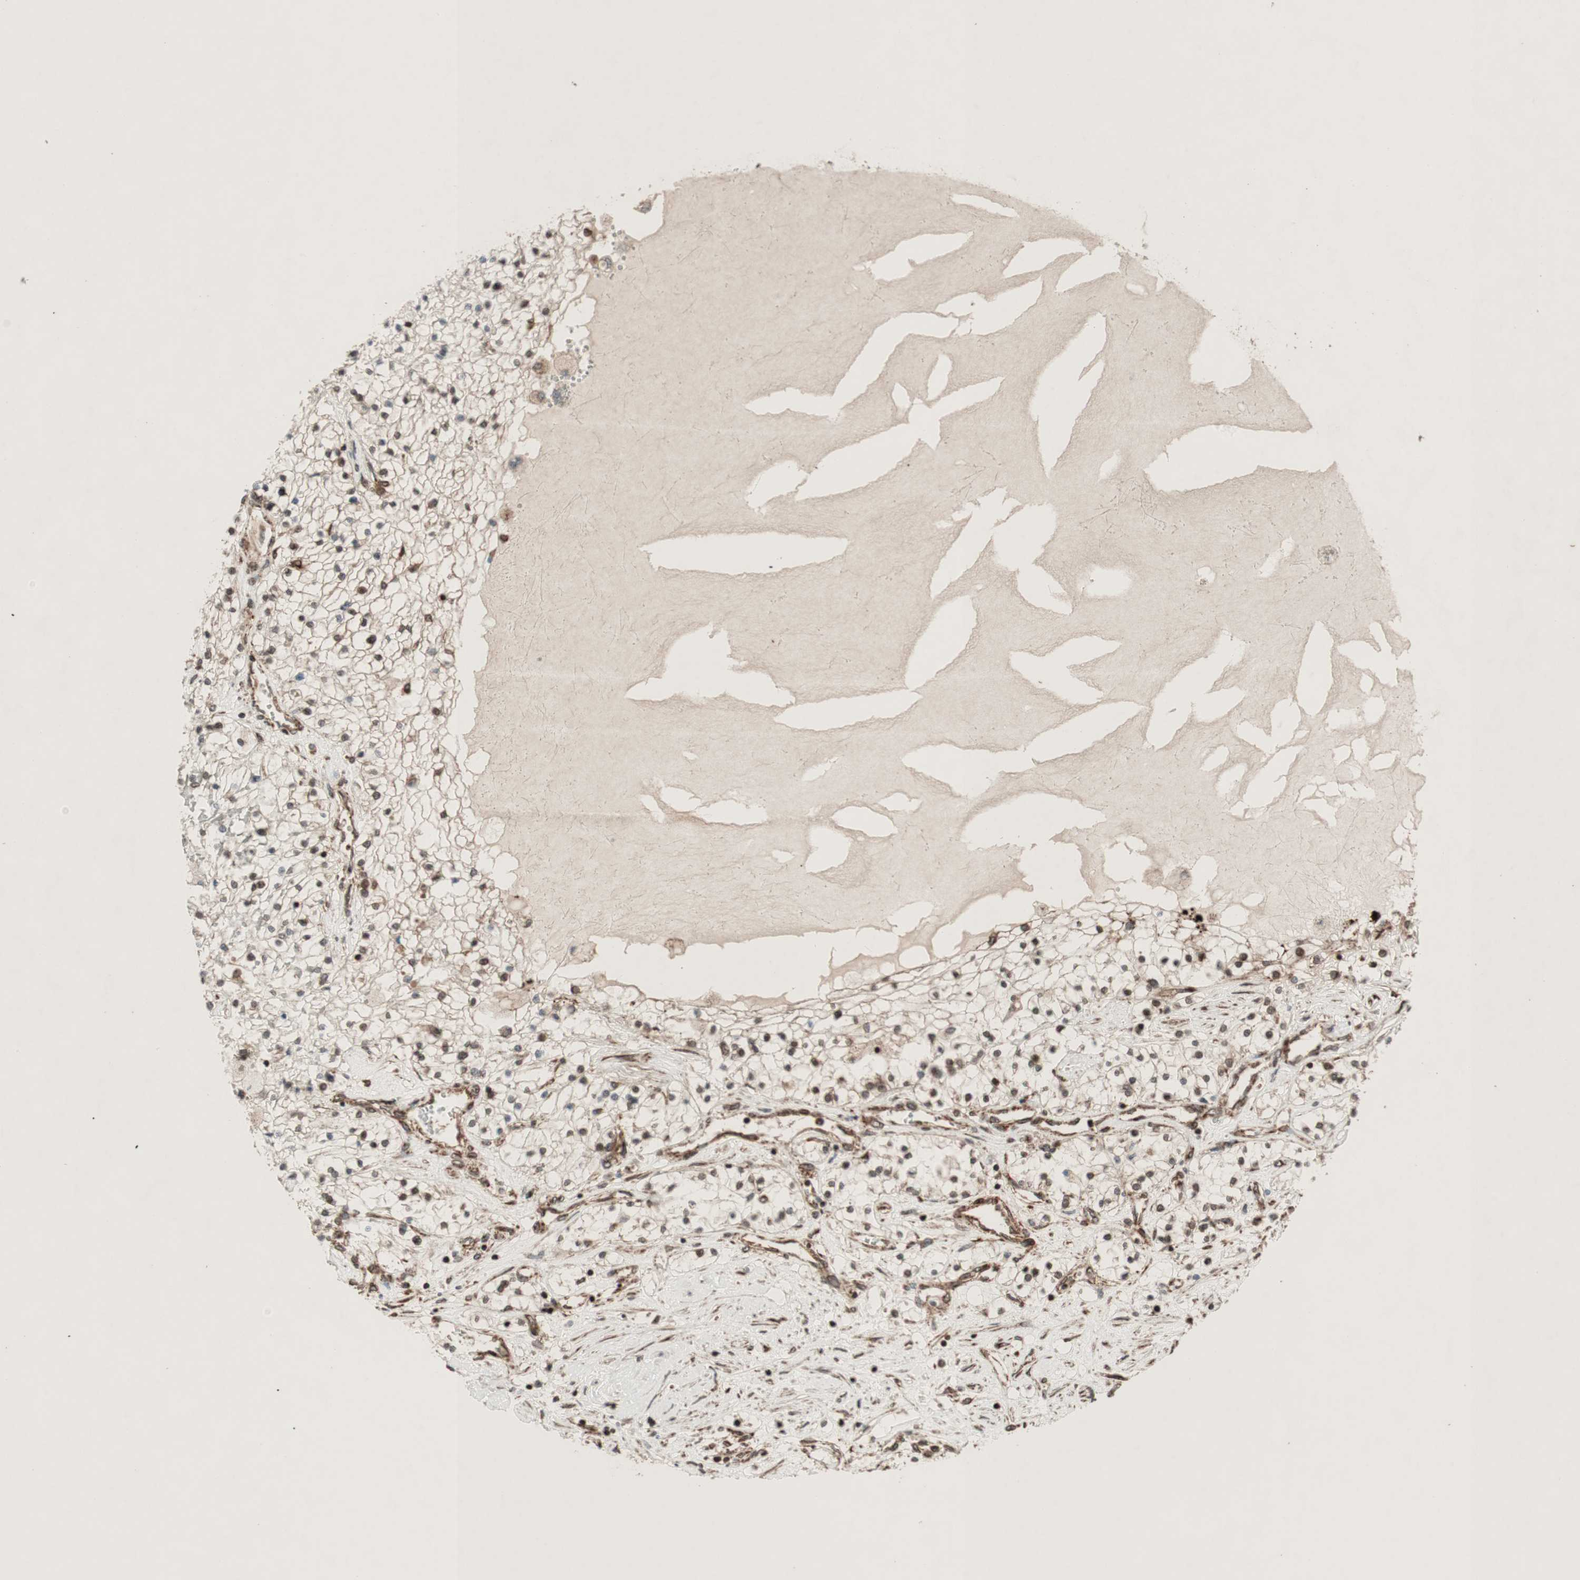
{"staining": {"intensity": "moderate", "quantity": ">75%", "location": "cytoplasmic/membranous,nuclear"}, "tissue": "renal cancer", "cell_type": "Tumor cells", "image_type": "cancer", "snomed": [{"axis": "morphology", "description": "Adenocarcinoma, NOS"}, {"axis": "topography", "description": "Kidney"}], "caption": "DAB (3,3'-diaminobenzidine) immunohistochemical staining of human renal cancer (adenocarcinoma) reveals moderate cytoplasmic/membranous and nuclear protein expression in about >75% of tumor cells. Immunohistochemistry (ihc) stains the protein of interest in brown and the nuclei are stained blue.", "gene": "NUP62", "patient": {"sex": "male", "age": 68}}